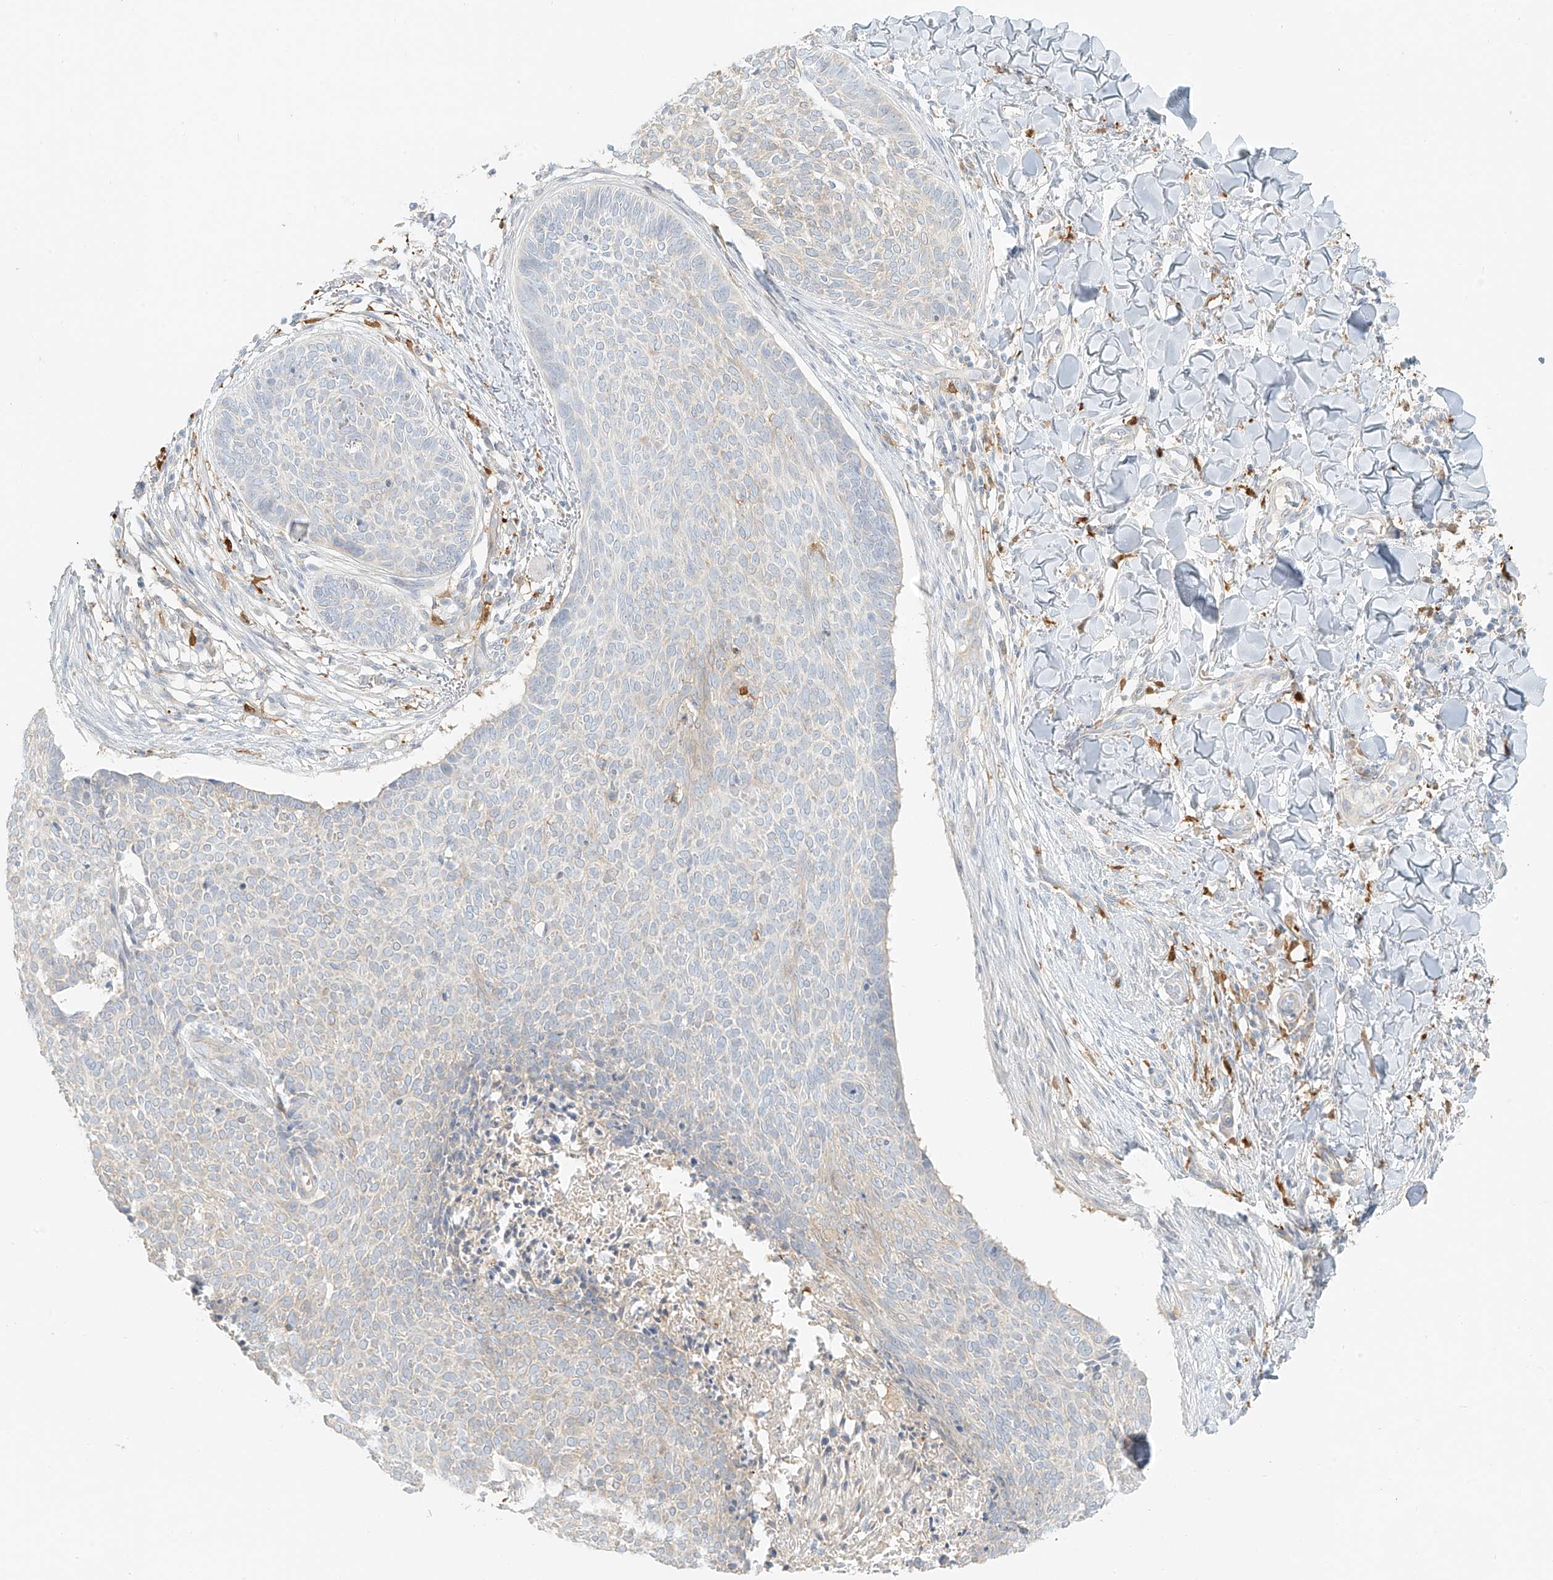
{"staining": {"intensity": "negative", "quantity": "none", "location": "none"}, "tissue": "skin cancer", "cell_type": "Tumor cells", "image_type": "cancer", "snomed": [{"axis": "morphology", "description": "Normal tissue, NOS"}, {"axis": "morphology", "description": "Basal cell carcinoma"}, {"axis": "topography", "description": "Skin"}], "caption": "This image is of skin basal cell carcinoma stained with immunohistochemistry to label a protein in brown with the nuclei are counter-stained blue. There is no staining in tumor cells. (DAB (3,3'-diaminobenzidine) immunohistochemistry visualized using brightfield microscopy, high magnification).", "gene": "UPK1B", "patient": {"sex": "male", "age": 50}}